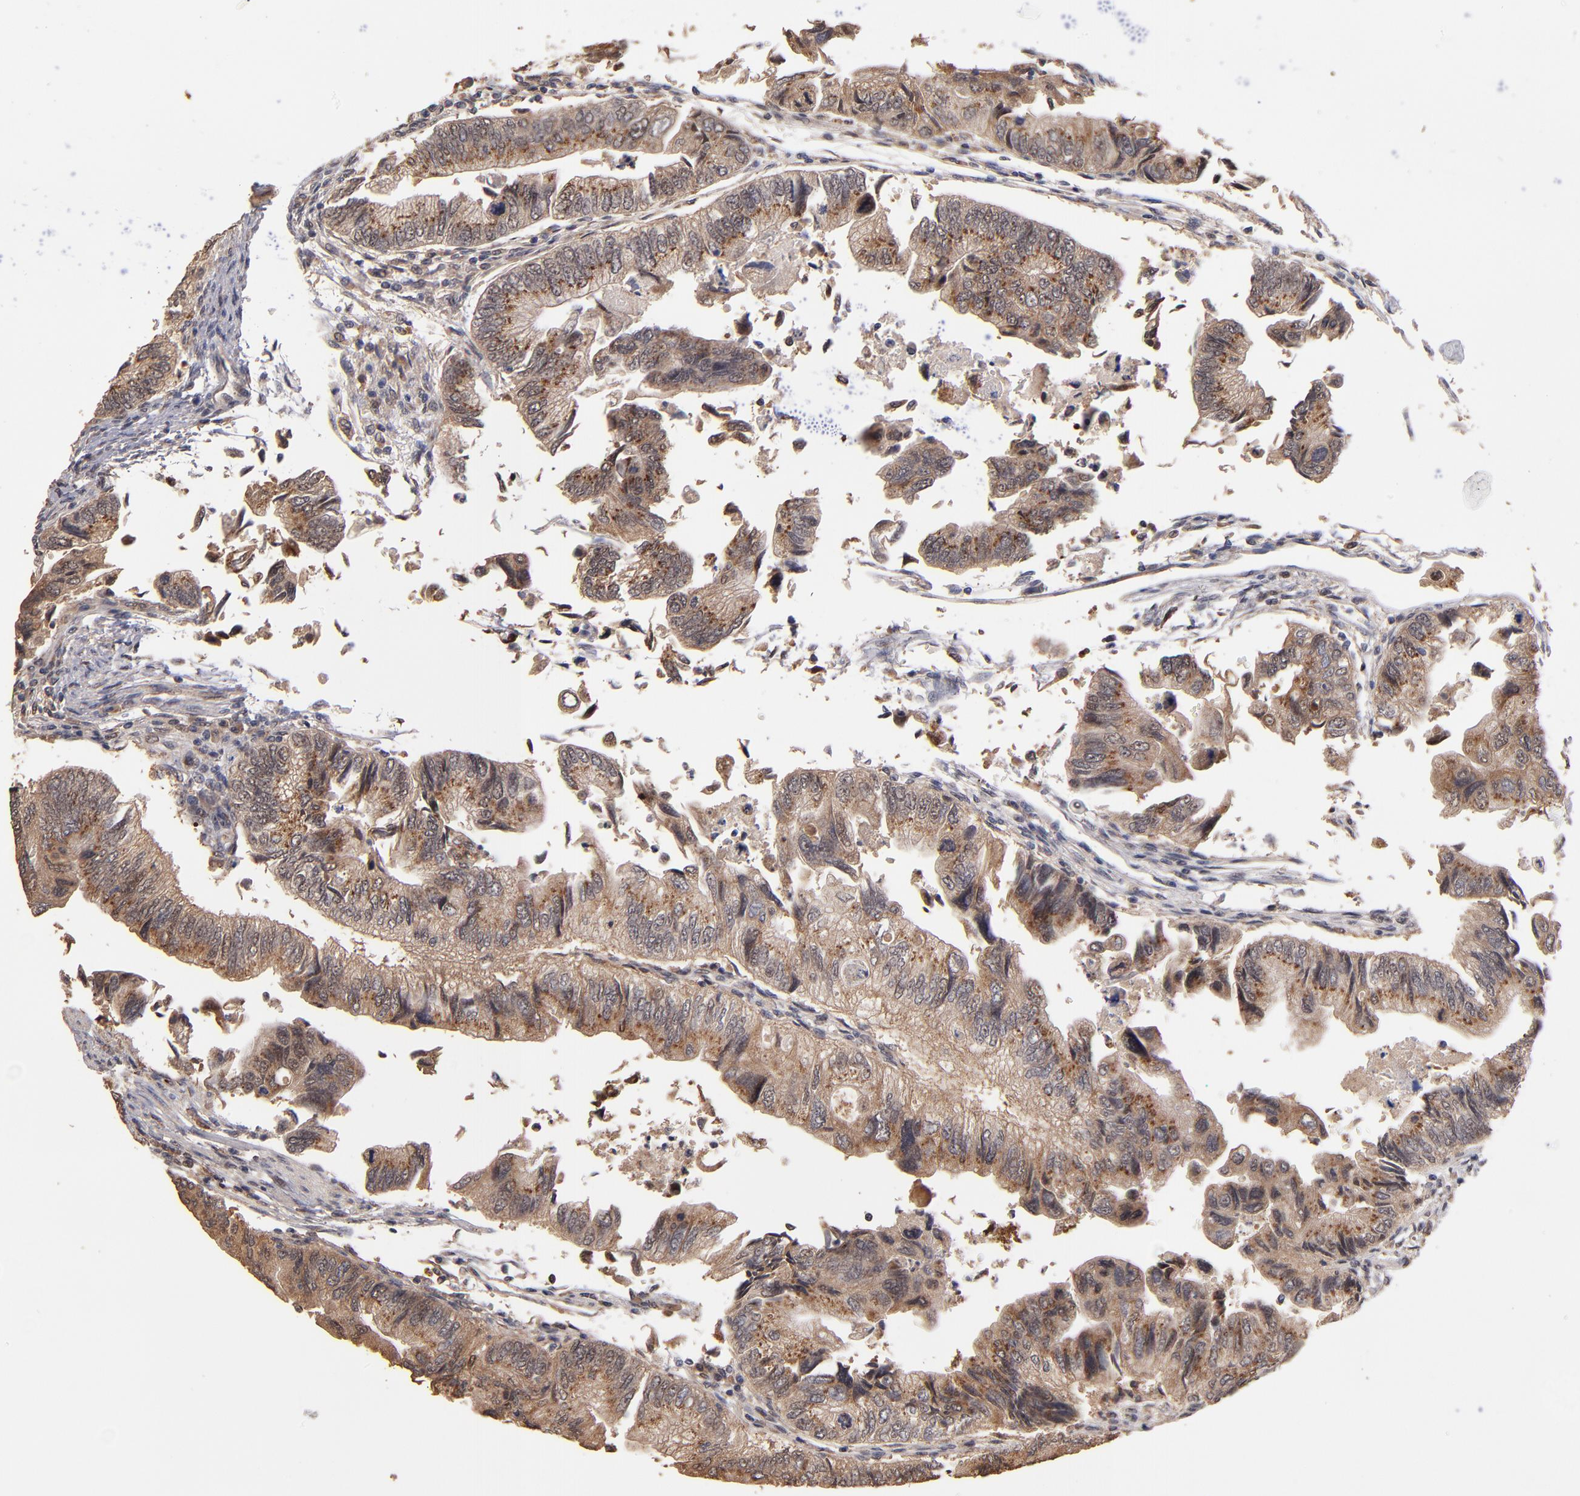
{"staining": {"intensity": "weak", "quantity": ">75%", "location": "cytoplasmic/membranous"}, "tissue": "colorectal cancer", "cell_type": "Tumor cells", "image_type": "cancer", "snomed": [{"axis": "morphology", "description": "Adenocarcinoma, NOS"}, {"axis": "topography", "description": "Colon"}], "caption": "Brown immunohistochemical staining in human adenocarcinoma (colorectal) shows weak cytoplasmic/membranous expression in approximately >75% of tumor cells.", "gene": "EAPP", "patient": {"sex": "female", "age": 11}}